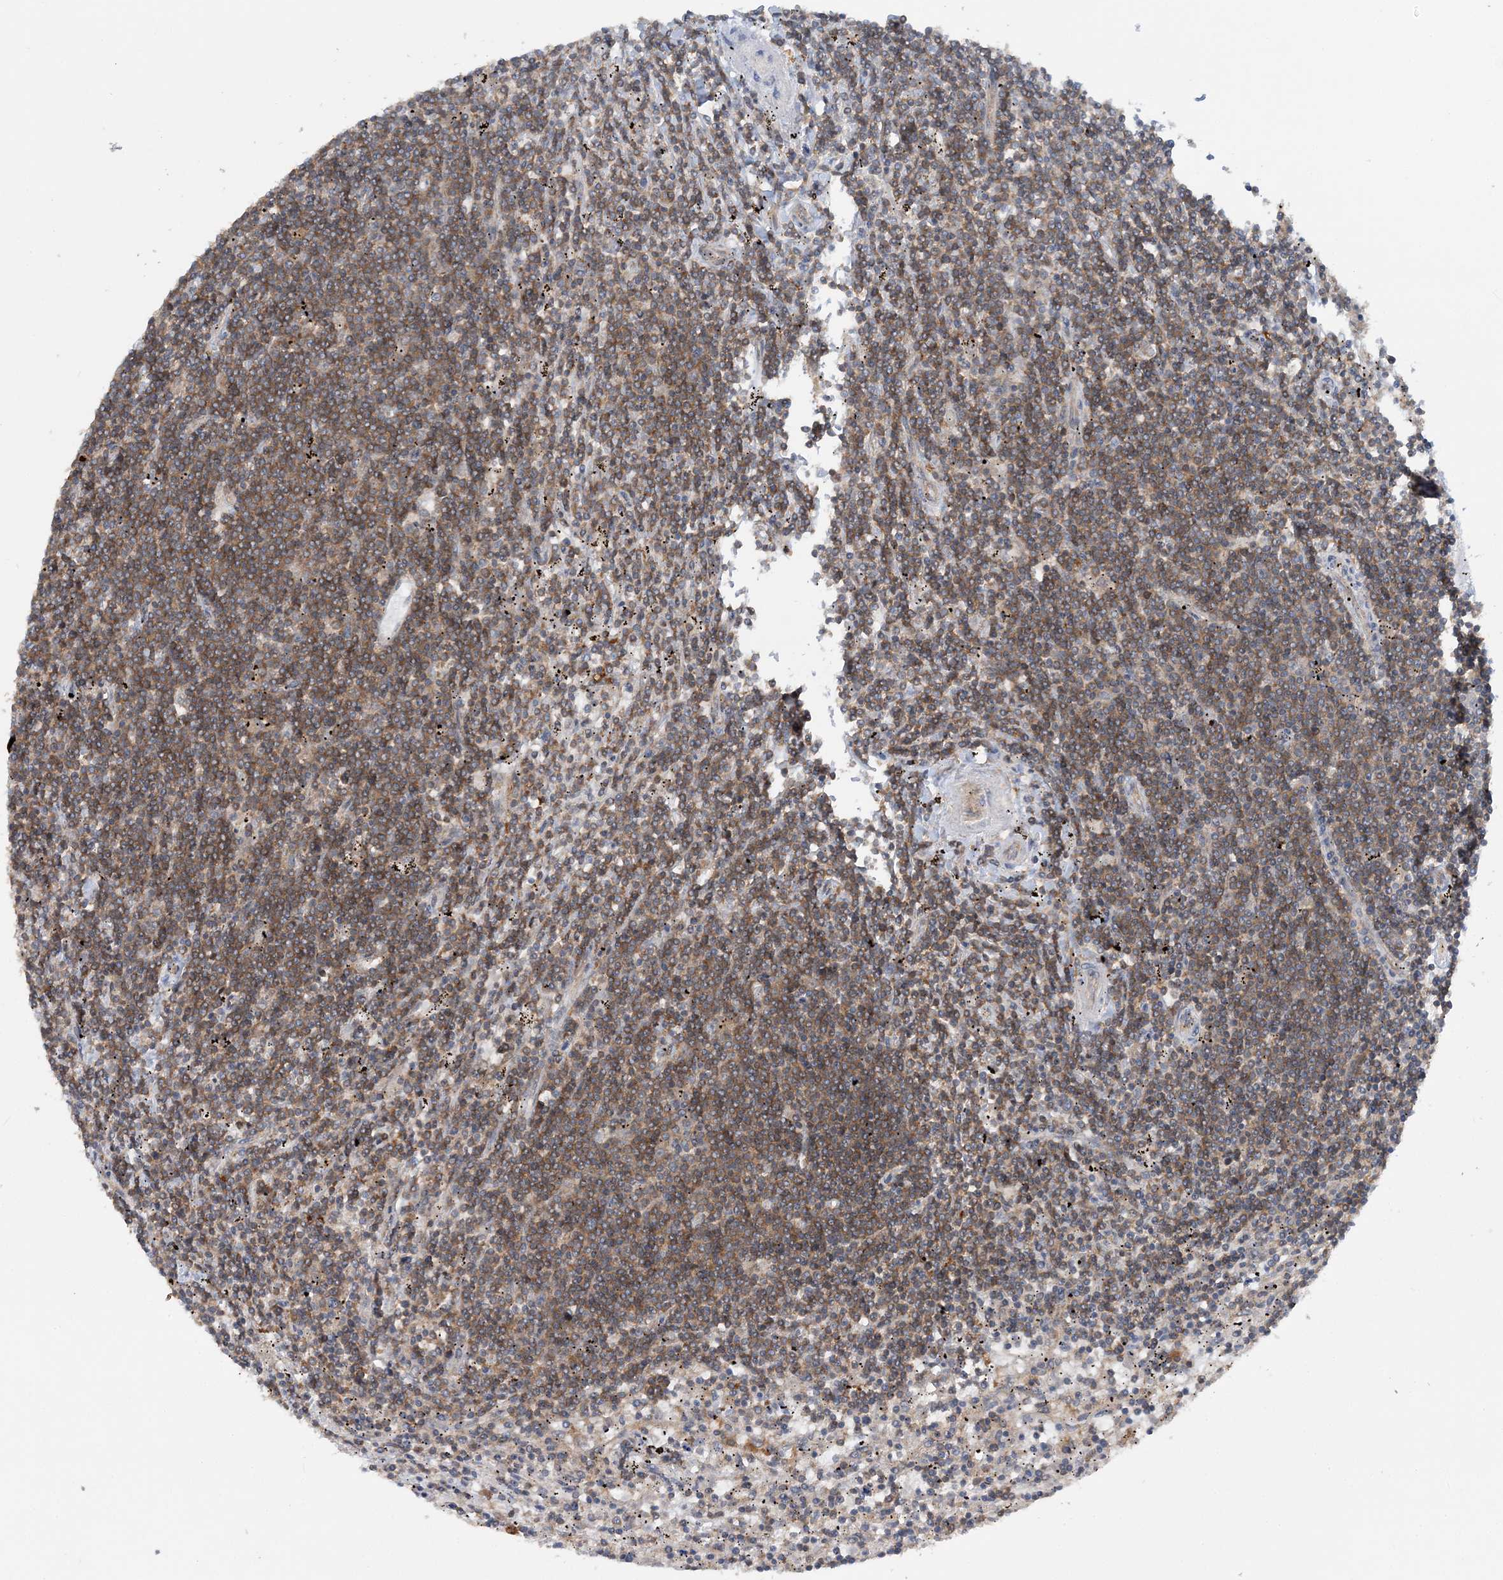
{"staining": {"intensity": "moderate", "quantity": ">75%", "location": "cytoplasmic/membranous"}, "tissue": "lymphoma", "cell_type": "Tumor cells", "image_type": "cancer", "snomed": [{"axis": "morphology", "description": "Malignant lymphoma, non-Hodgkin's type, Low grade"}, {"axis": "topography", "description": "Spleen"}], "caption": "There is medium levels of moderate cytoplasmic/membranous expression in tumor cells of low-grade malignant lymphoma, non-Hodgkin's type, as demonstrated by immunohistochemical staining (brown color).", "gene": "ACAP2", "patient": {"sex": "male", "age": 76}}